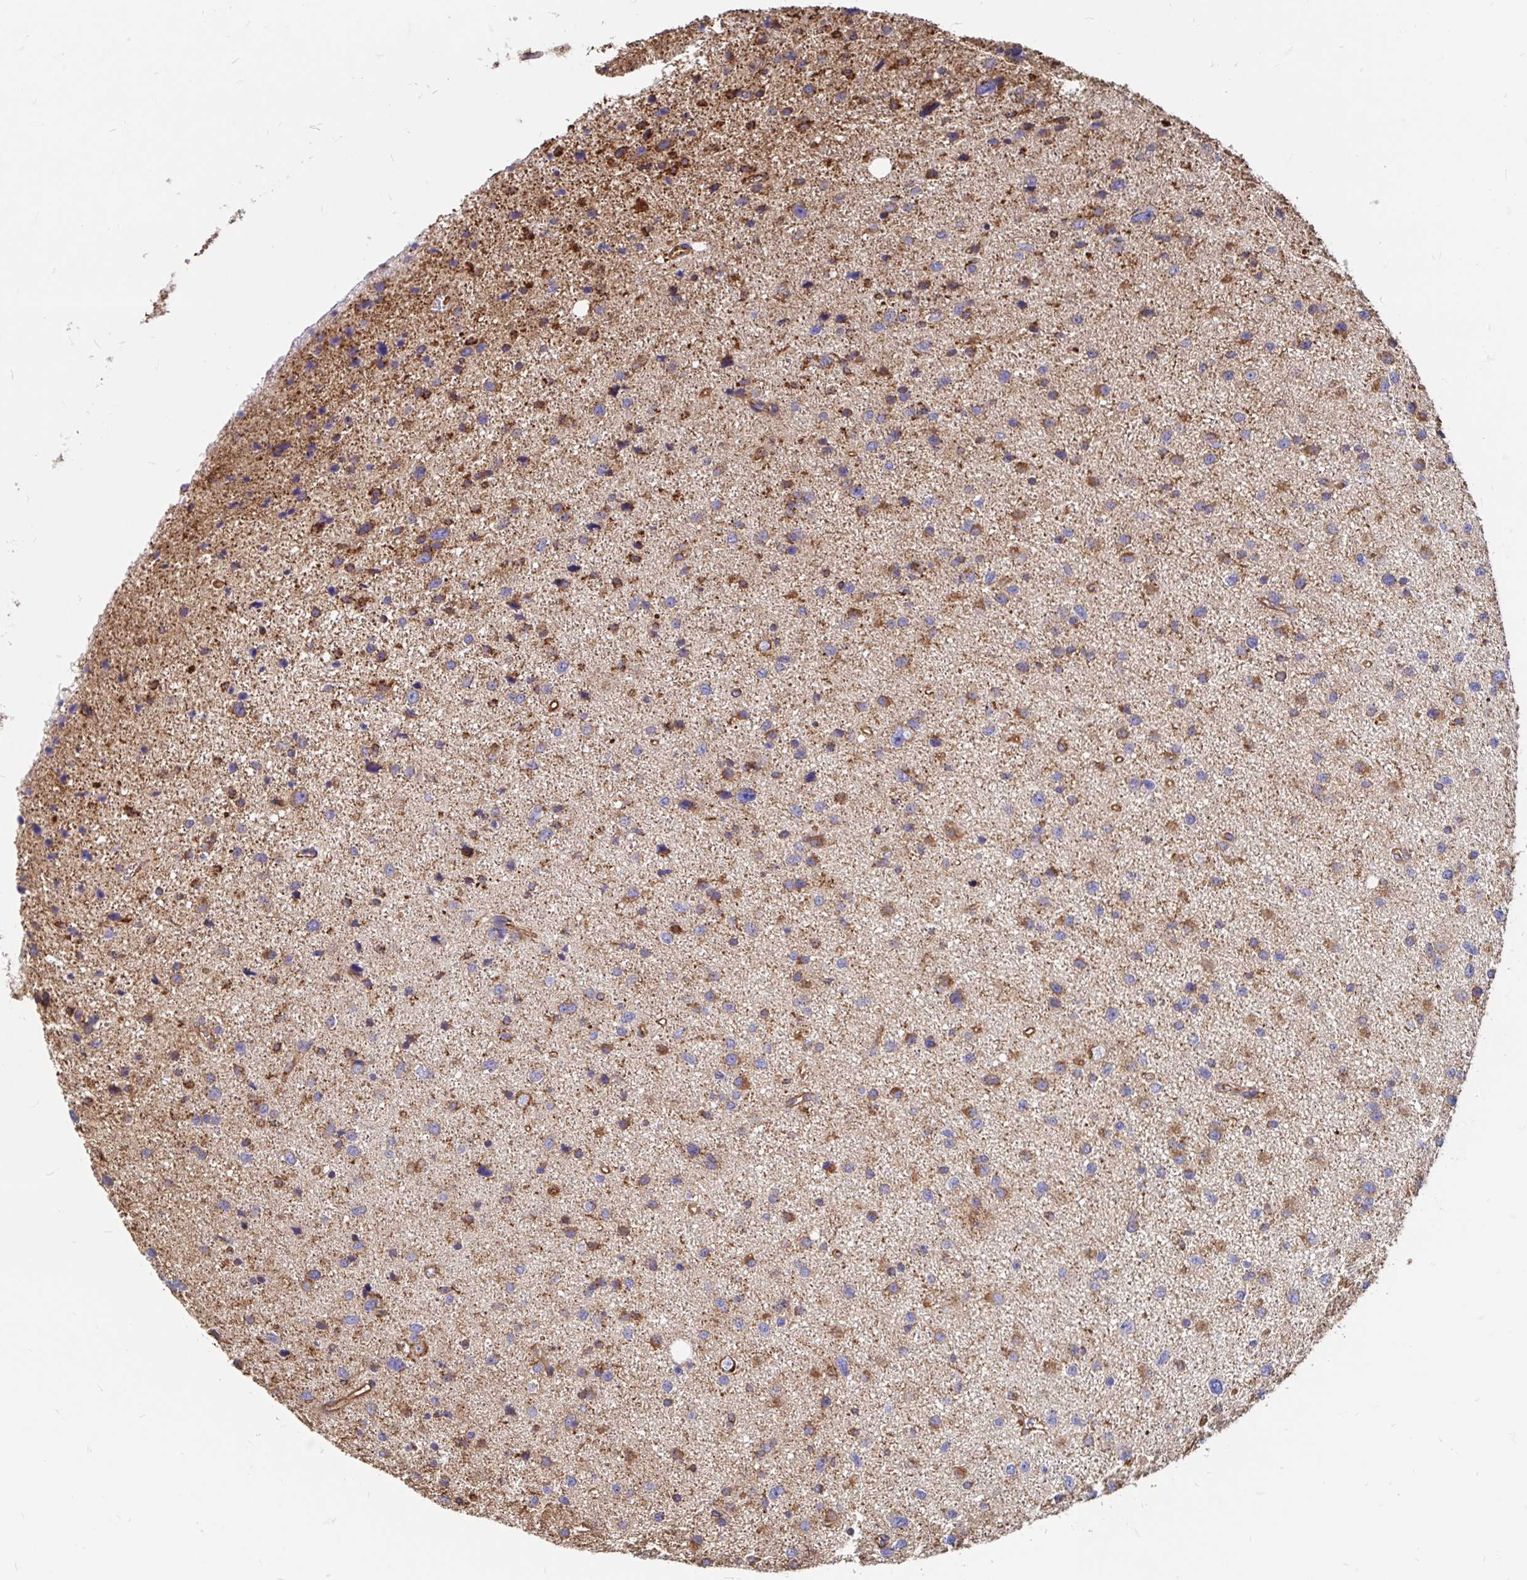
{"staining": {"intensity": "moderate", "quantity": "25%-75%", "location": "cytoplasmic/membranous"}, "tissue": "glioma", "cell_type": "Tumor cells", "image_type": "cancer", "snomed": [{"axis": "morphology", "description": "Glioma, malignant, Low grade"}, {"axis": "topography", "description": "Brain"}], "caption": "The image demonstrates staining of glioma, revealing moderate cytoplasmic/membranous protein positivity (brown color) within tumor cells. (DAB = brown stain, brightfield microscopy at high magnification).", "gene": "CLTC", "patient": {"sex": "female", "age": 55}}